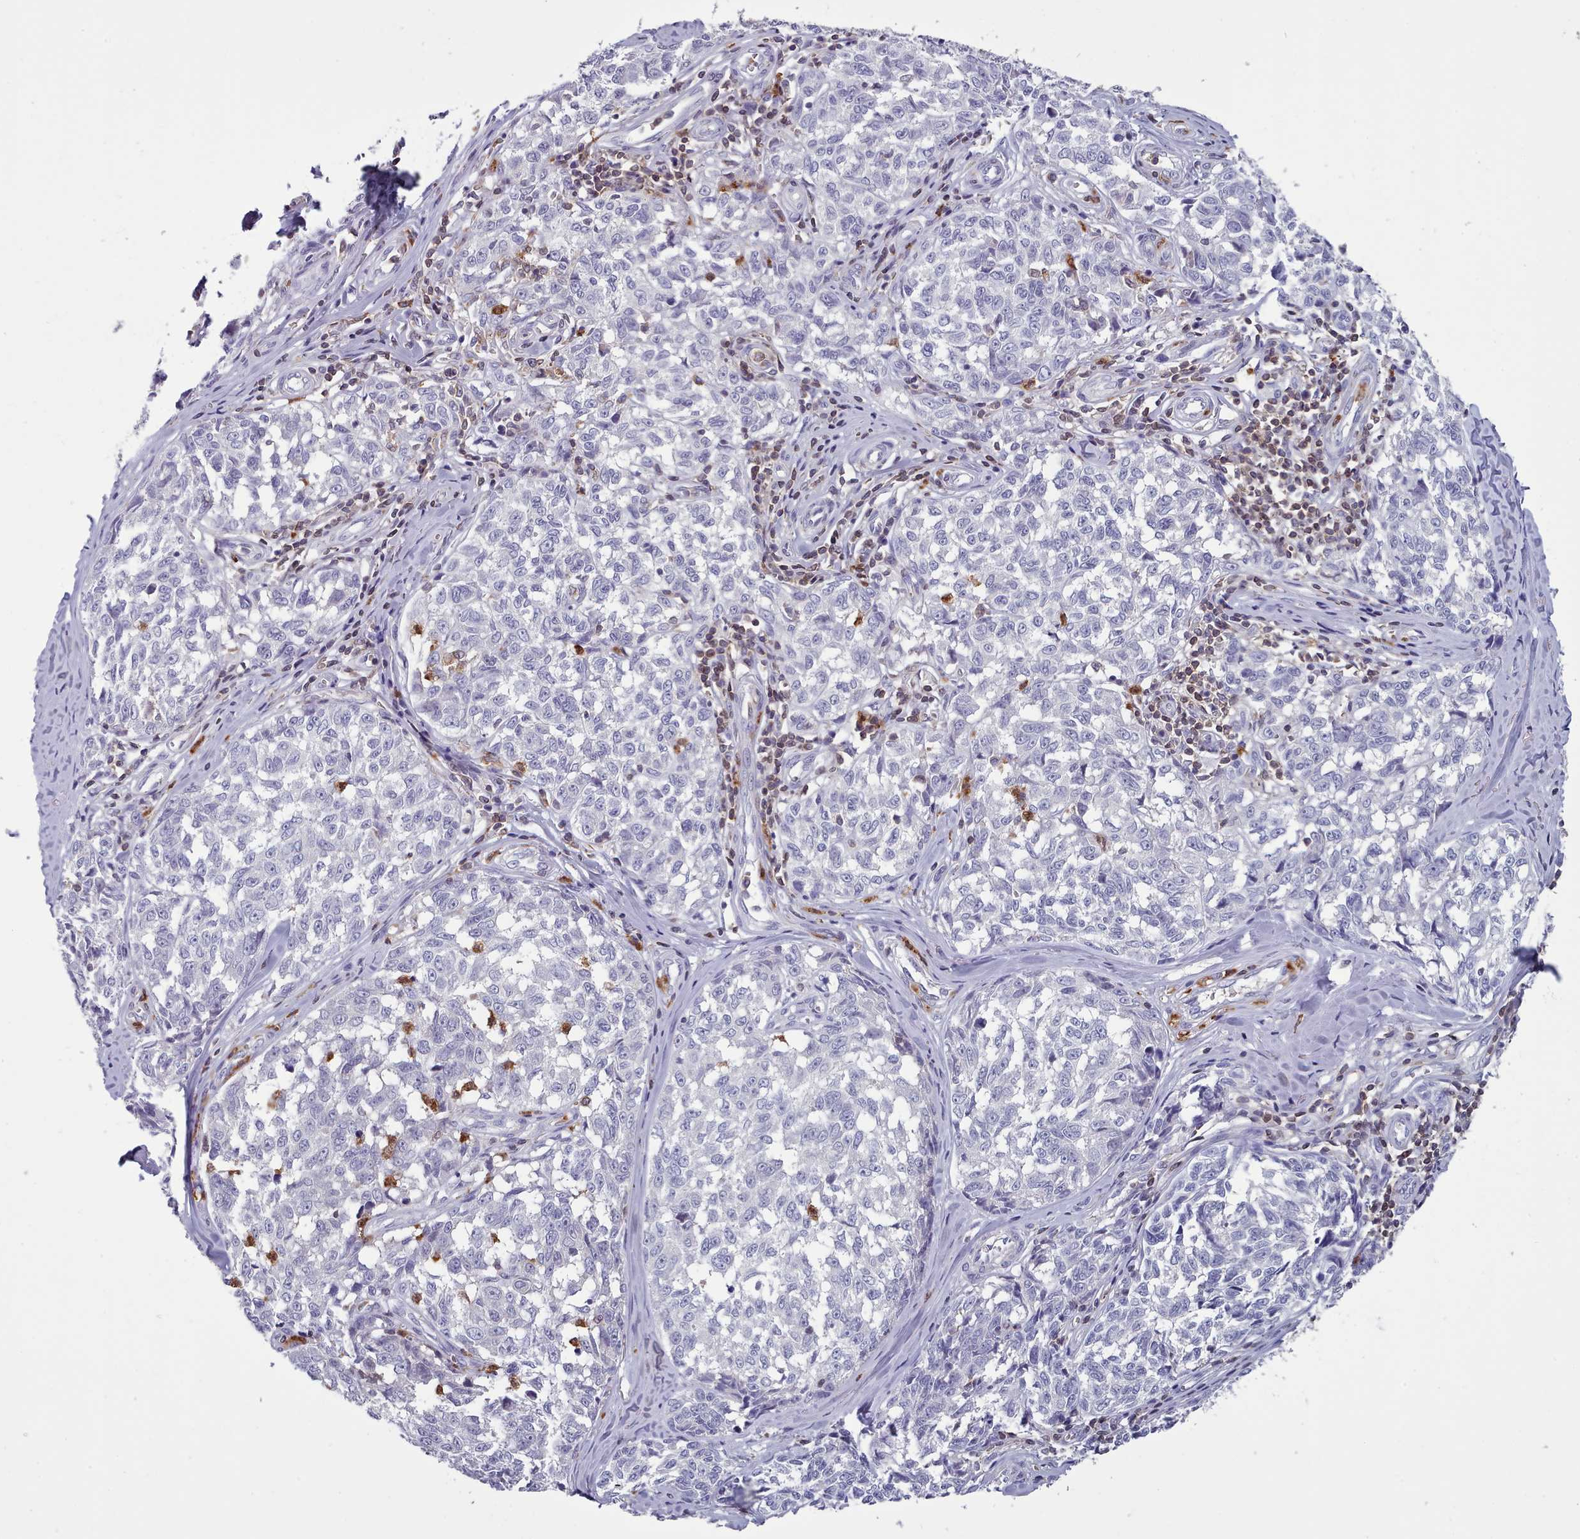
{"staining": {"intensity": "negative", "quantity": "none", "location": "none"}, "tissue": "melanoma", "cell_type": "Tumor cells", "image_type": "cancer", "snomed": [{"axis": "morphology", "description": "Normal tissue, NOS"}, {"axis": "morphology", "description": "Malignant melanoma, NOS"}, {"axis": "topography", "description": "Skin"}], "caption": "DAB immunohistochemical staining of malignant melanoma exhibits no significant positivity in tumor cells.", "gene": "RAC2", "patient": {"sex": "female", "age": 64}}